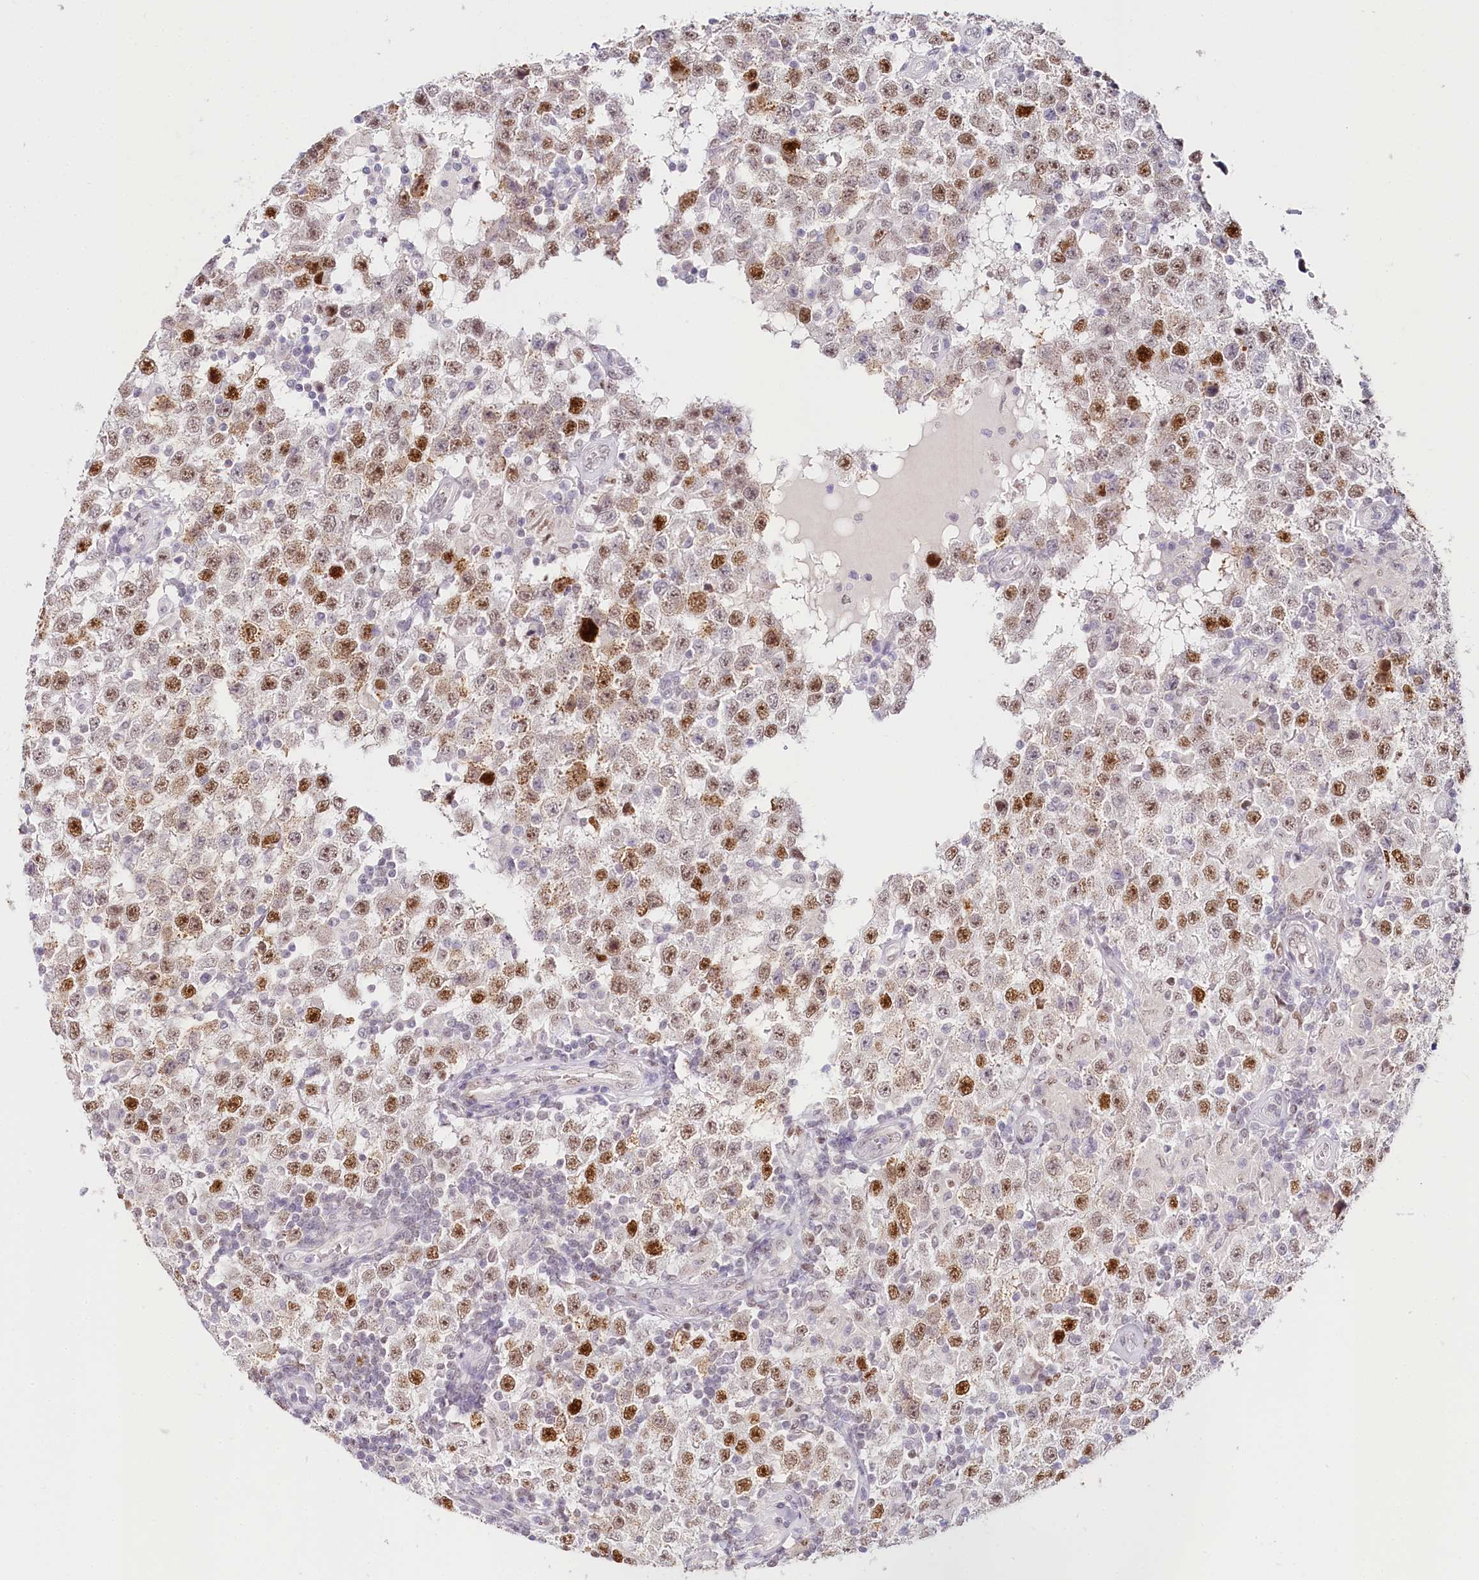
{"staining": {"intensity": "moderate", "quantity": "25%-75%", "location": "nuclear"}, "tissue": "testis cancer", "cell_type": "Tumor cells", "image_type": "cancer", "snomed": [{"axis": "morphology", "description": "Normal tissue, NOS"}, {"axis": "morphology", "description": "Urothelial carcinoma, High grade"}, {"axis": "morphology", "description": "Seminoma, NOS"}, {"axis": "morphology", "description": "Carcinoma, Embryonal, NOS"}, {"axis": "topography", "description": "Urinary bladder"}, {"axis": "topography", "description": "Testis"}], "caption": "DAB immunohistochemical staining of testis cancer (seminoma) exhibits moderate nuclear protein staining in about 25%-75% of tumor cells. (IHC, brightfield microscopy, high magnification).", "gene": "TP53", "patient": {"sex": "male", "age": 41}}